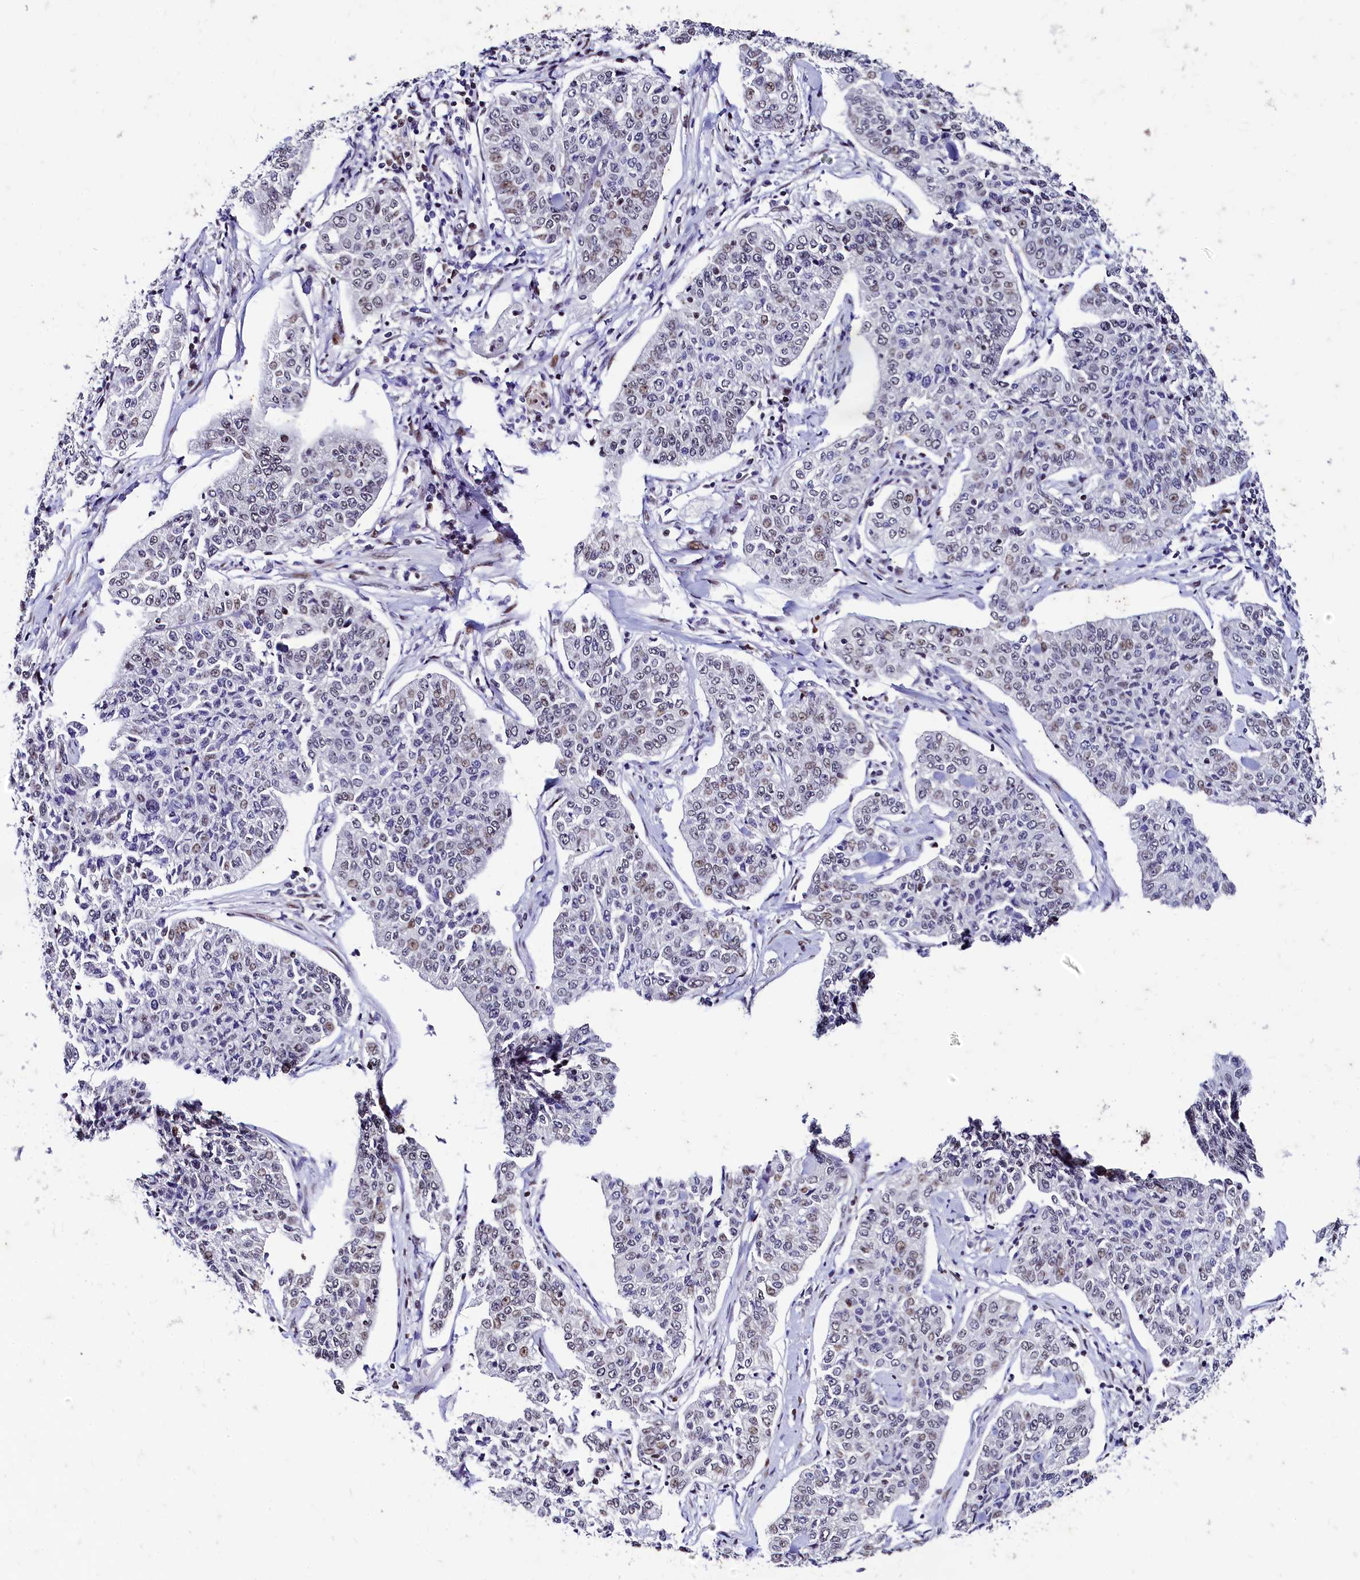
{"staining": {"intensity": "weak", "quantity": "<25%", "location": "nuclear"}, "tissue": "cervical cancer", "cell_type": "Tumor cells", "image_type": "cancer", "snomed": [{"axis": "morphology", "description": "Squamous cell carcinoma, NOS"}, {"axis": "topography", "description": "Cervix"}], "caption": "Immunohistochemical staining of human cervical squamous cell carcinoma reveals no significant positivity in tumor cells. The staining was performed using DAB to visualize the protein expression in brown, while the nuclei were stained in blue with hematoxylin (Magnification: 20x).", "gene": "CPSF7", "patient": {"sex": "female", "age": 35}}